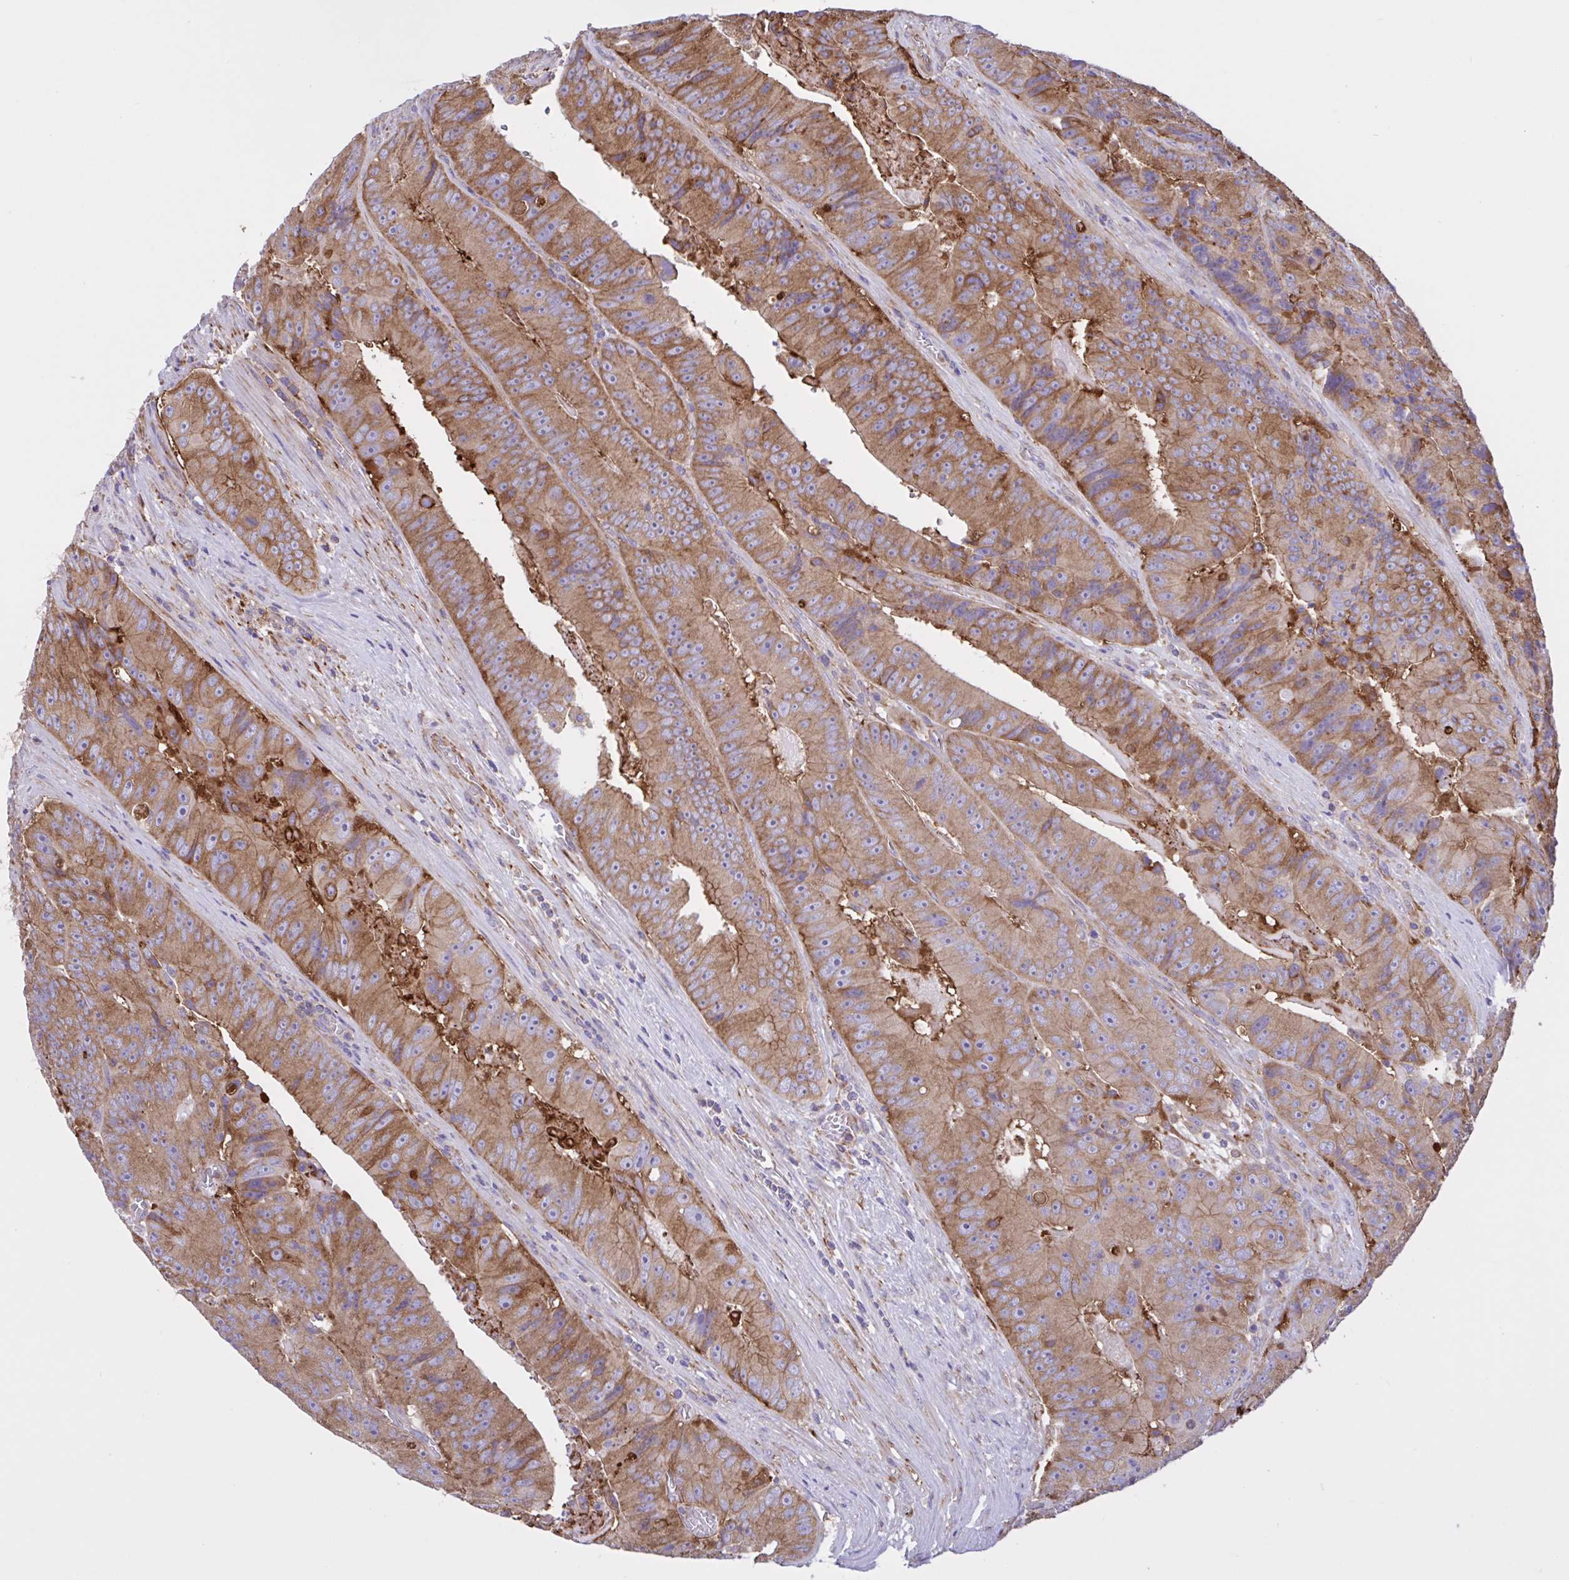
{"staining": {"intensity": "moderate", "quantity": ">75%", "location": "cytoplasmic/membranous"}, "tissue": "colorectal cancer", "cell_type": "Tumor cells", "image_type": "cancer", "snomed": [{"axis": "morphology", "description": "Adenocarcinoma, NOS"}, {"axis": "topography", "description": "Colon"}], "caption": "The image shows immunohistochemical staining of adenocarcinoma (colorectal). There is moderate cytoplasmic/membranous positivity is identified in about >75% of tumor cells.", "gene": "OR51M1", "patient": {"sex": "female", "age": 86}}